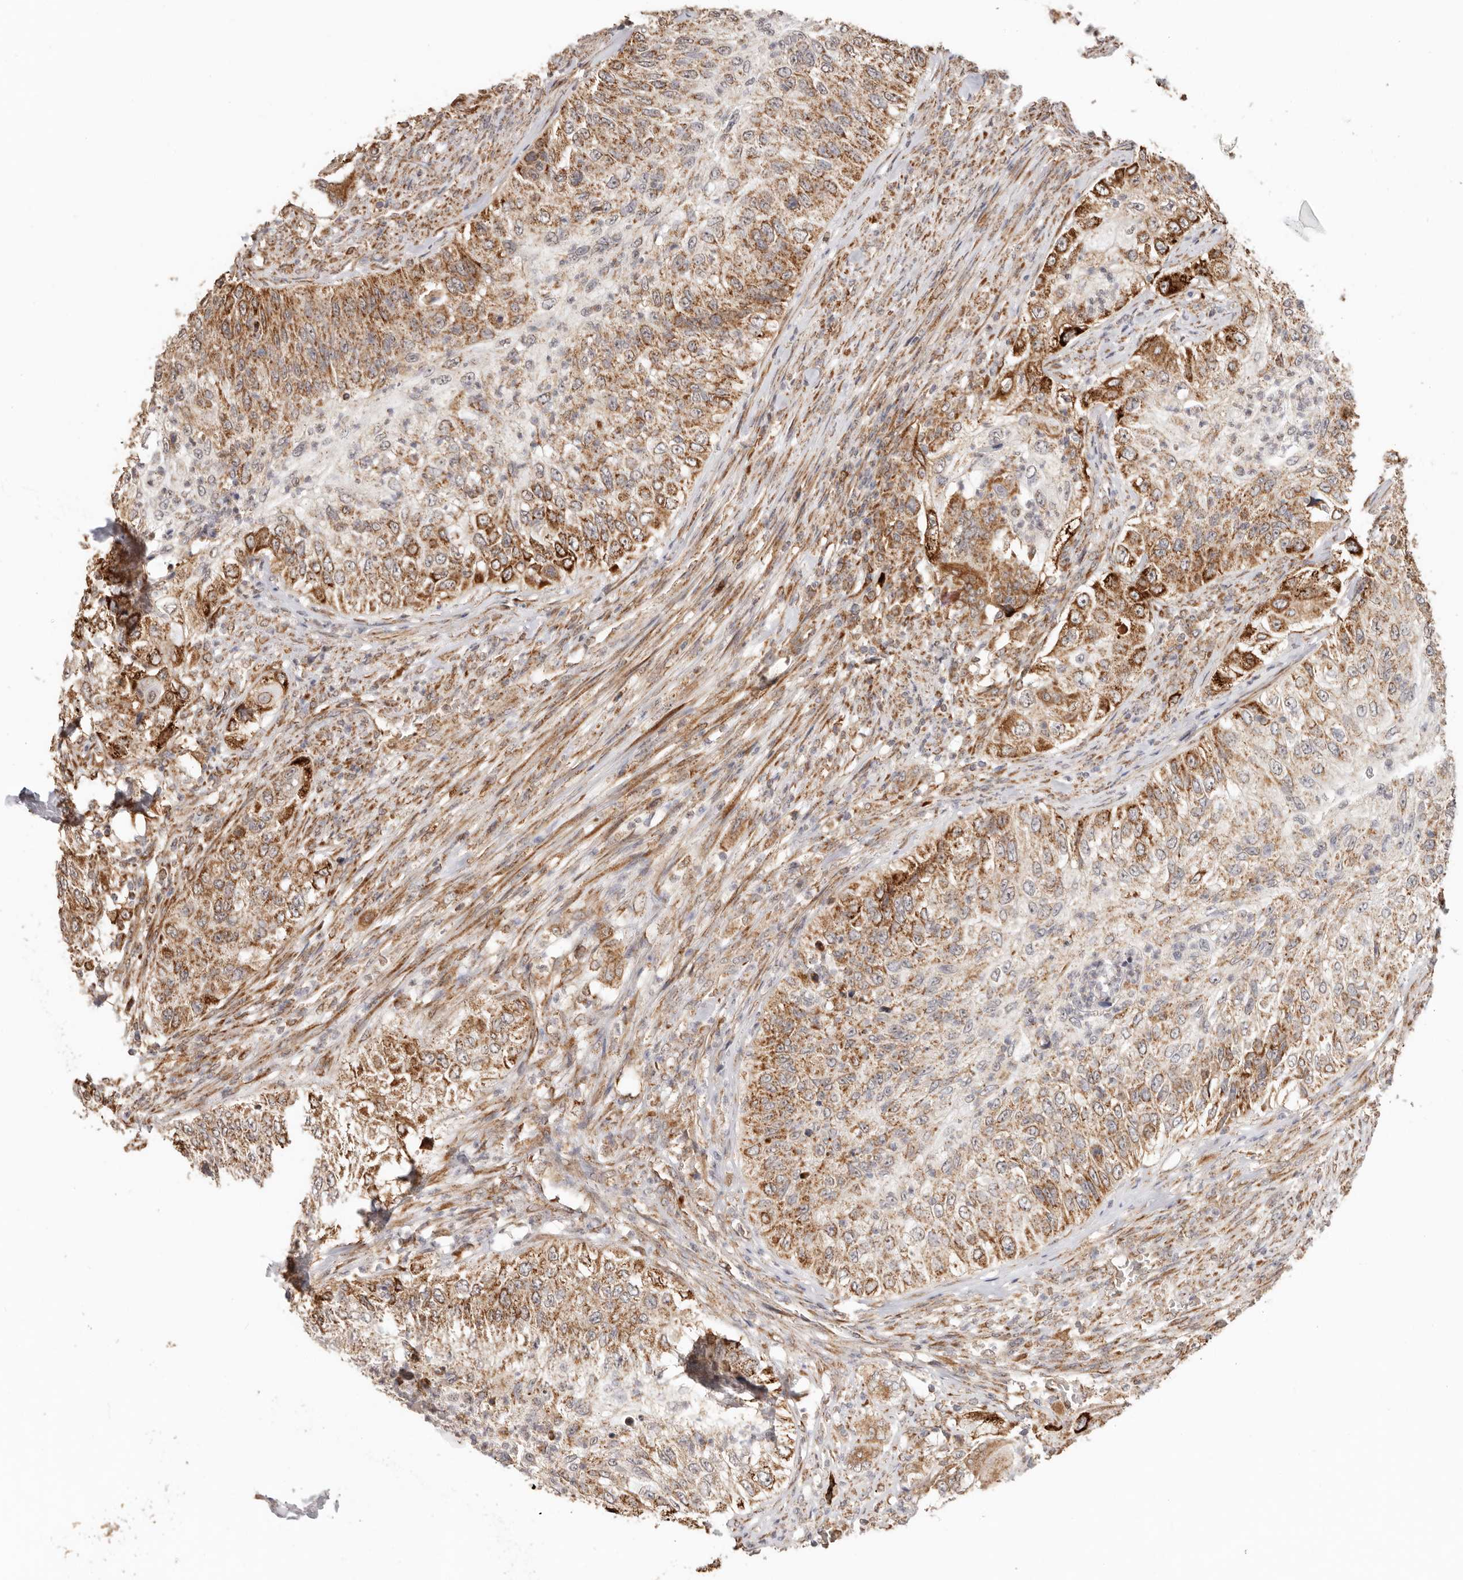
{"staining": {"intensity": "strong", "quantity": ">75%", "location": "cytoplasmic/membranous"}, "tissue": "urothelial cancer", "cell_type": "Tumor cells", "image_type": "cancer", "snomed": [{"axis": "morphology", "description": "Urothelial carcinoma, High grade"}, {"axis": "topography", "description": "Urinary bladder"}], "caption": "Protein expression analysis of high-grade urothelial carcinoma displays strong cytoplasmic/membranous positivity in about >75% of tumor cells.", "gene": "NDUFB11", "patient": {"sex": "female", "age": 60}}